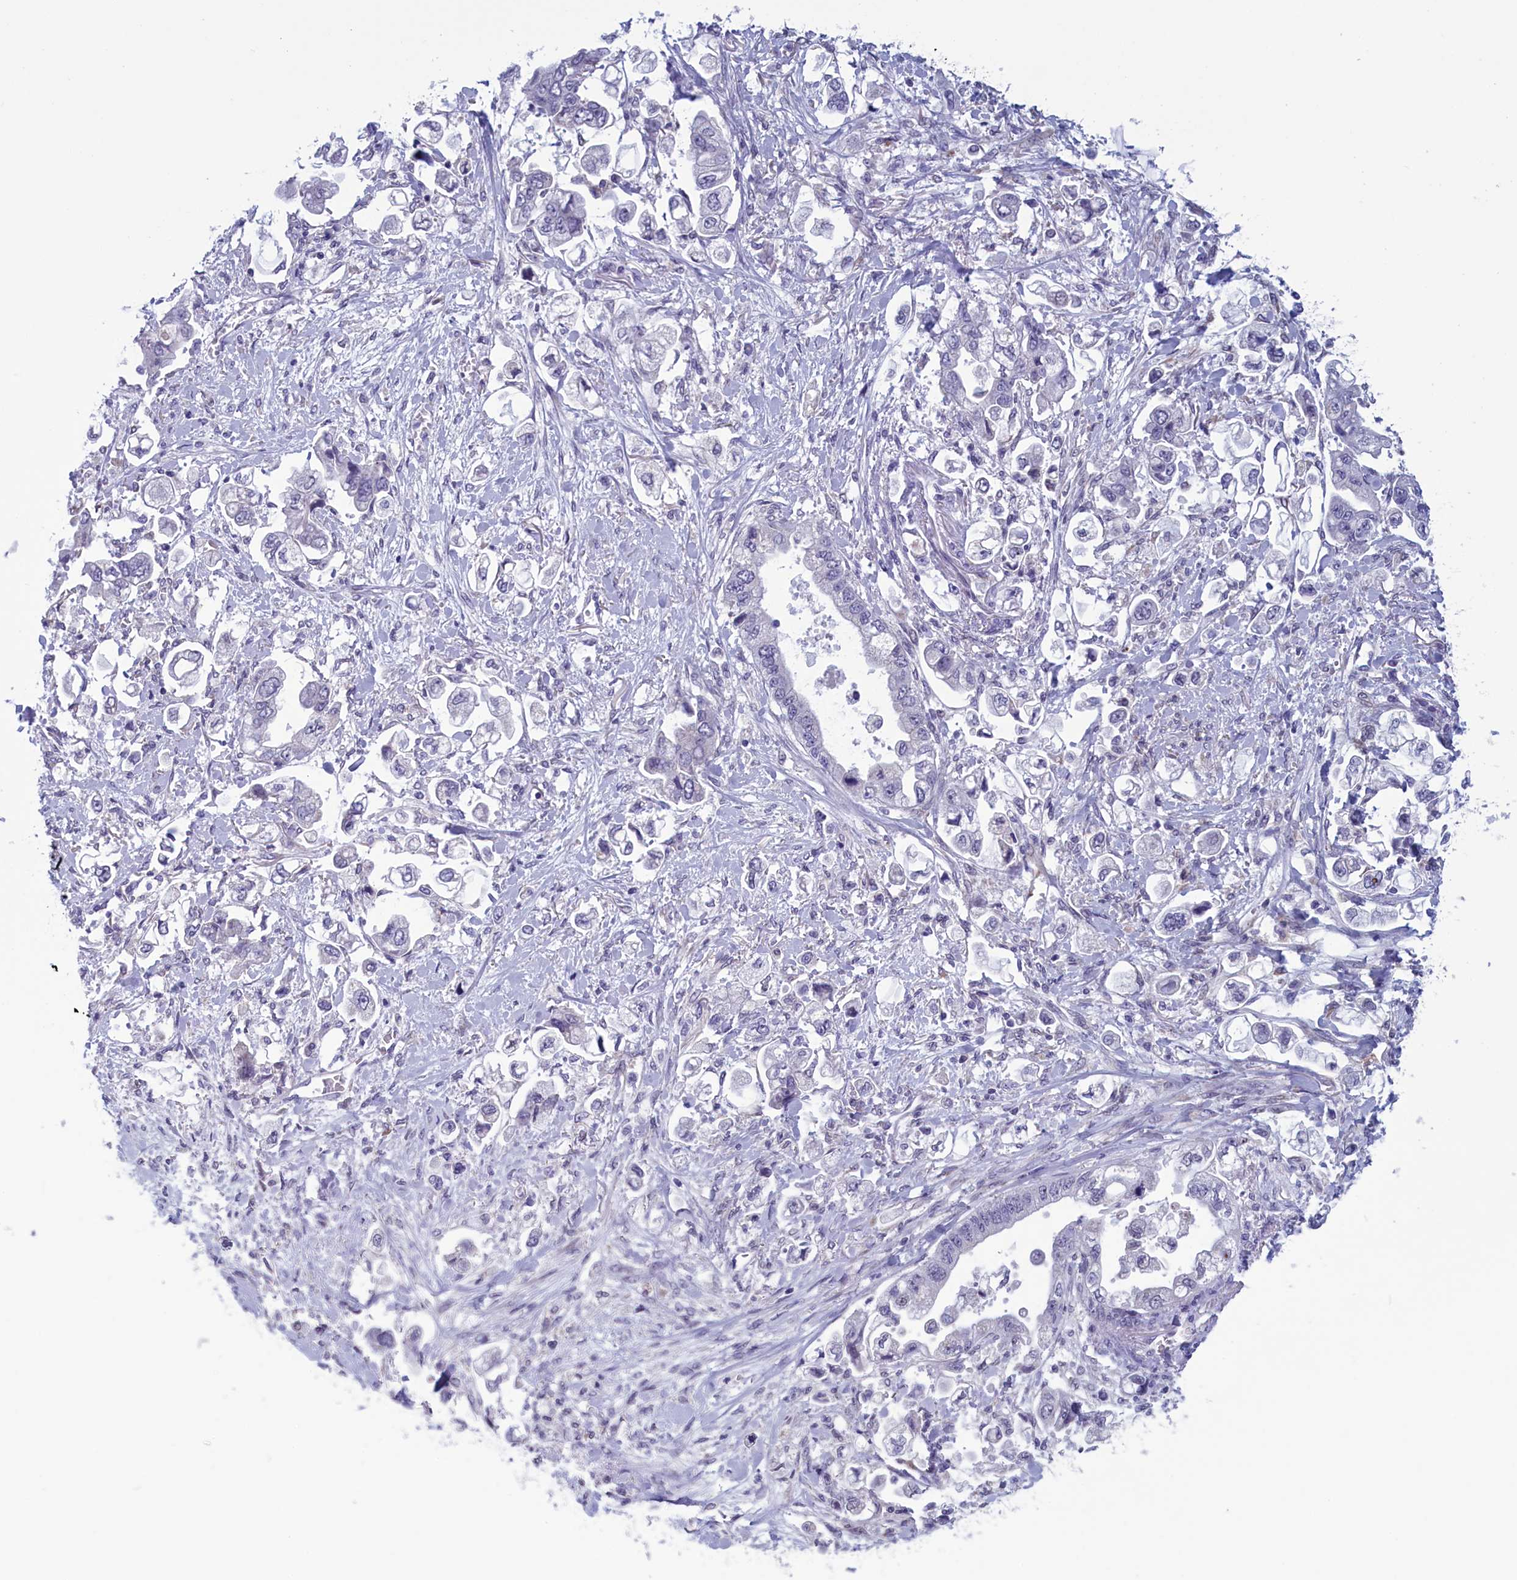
{"staining": {"intensity": "negative", "quantity": "none", "location": "none"}, "tissue": "stomach cancer", "cell_type": "Tumor cells", "image_type": "cancer", "snomed": [{"axis": "morphology", "description": "Adenocarcinoma, NOS"}, {"axis": "topography", "description": "Stomach"}], "caption": "A high-resolution image shows immunohistochemistry (IHC) staining of stomach adenocarcinoma, which exhibits no significant positivity in tumor cells.", "gene": "PARS2", "patient": {"sex": "male", "age": 62}}